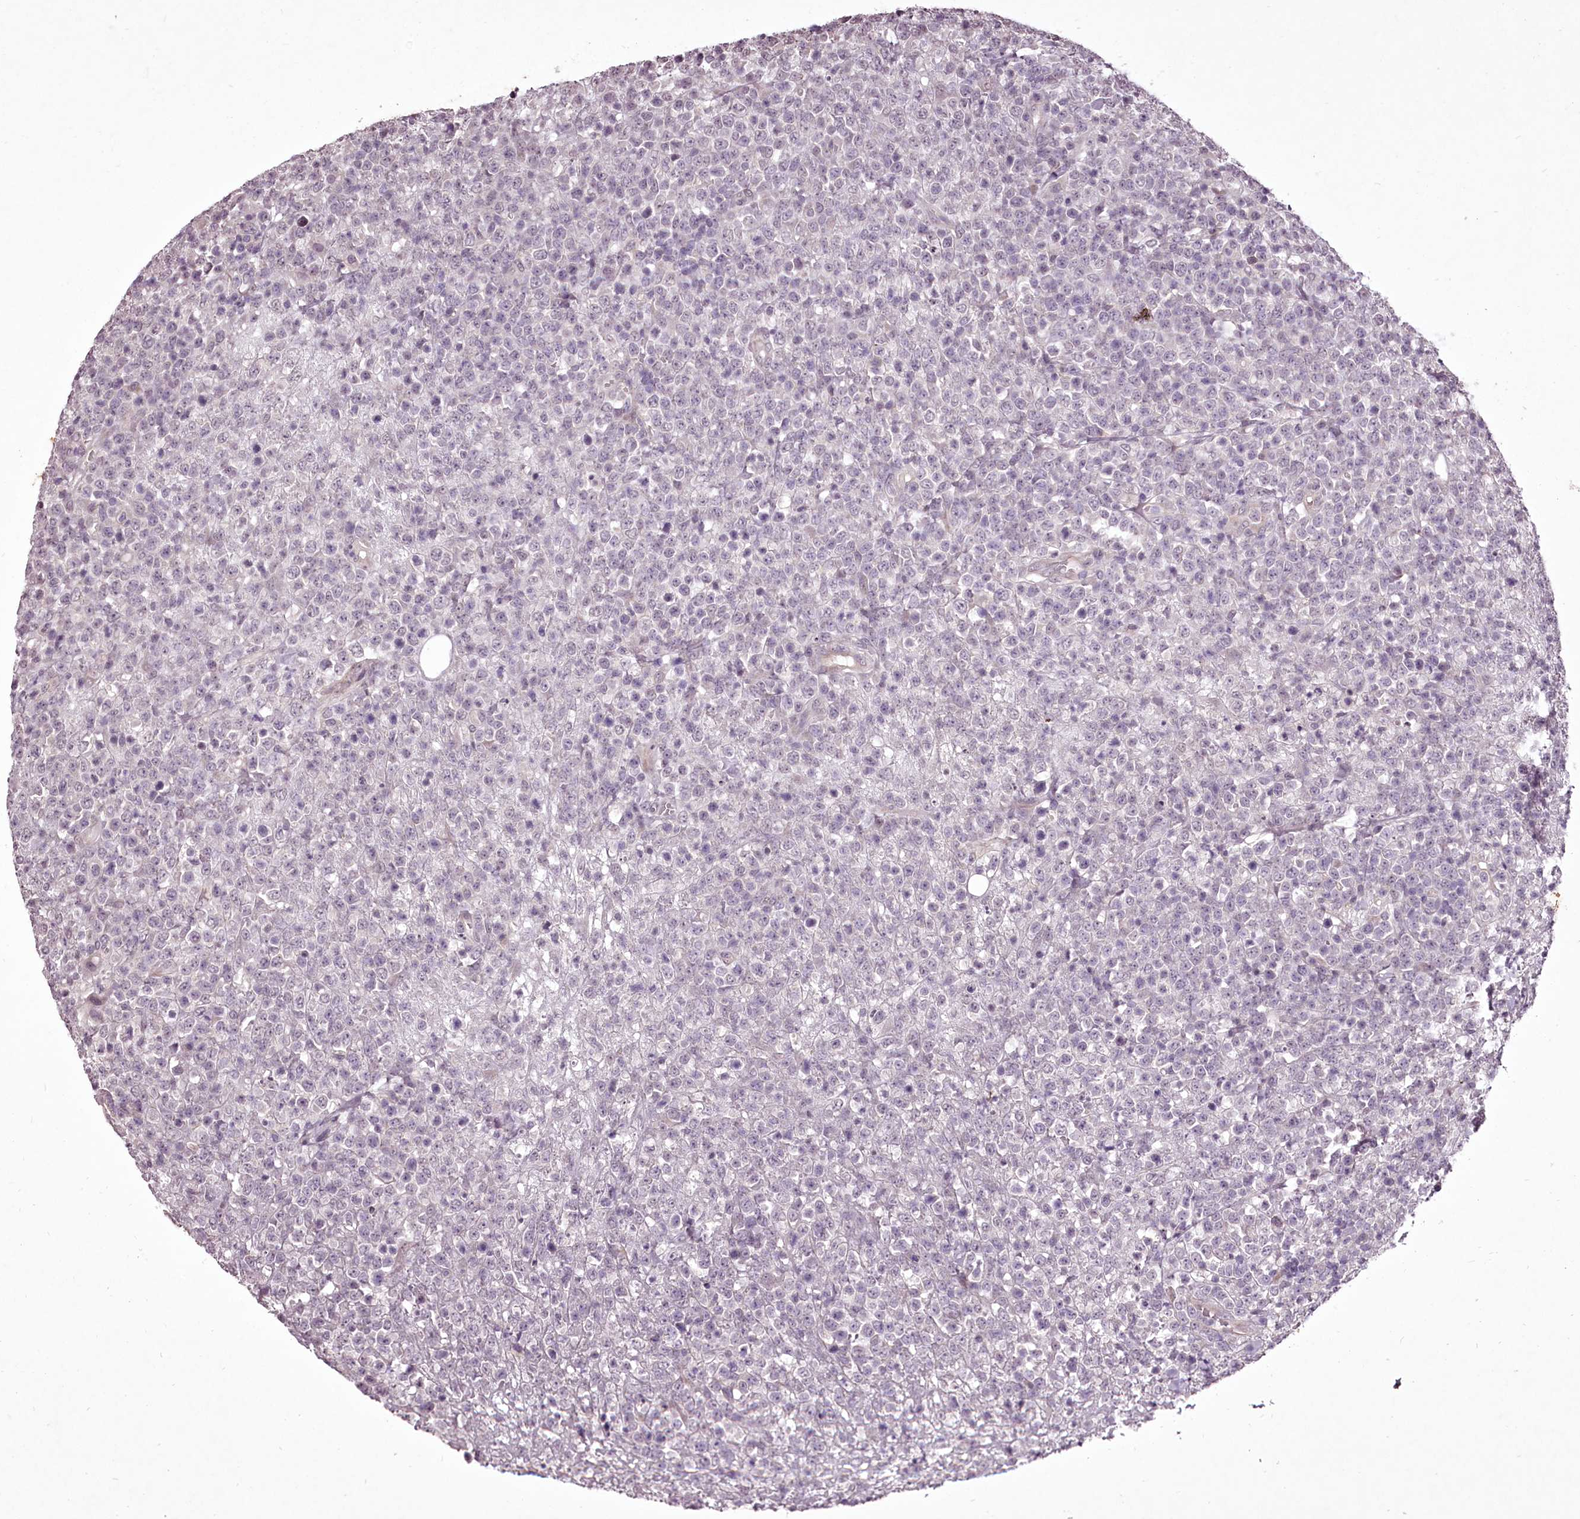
{"staining": {"intensity": "negative", "quantity": "none", "location": "none"}, "tissue": "lymphoma", "cell_type": "Tumor cells", "image_type": "cancer", "snomed": [{"axis": "morphology", "description": "Malignant lymphoma, non-Hodgkin's type, High grade"}, {"axis": "topography", "description": "Colon"}], "caption": "Lymphoma was stained to show a protein in brown. There is no significant positivity in tumor cells. (DAB (3,3'-diaminobenzidine) immunohistochemistry with hematoxylin counter stain).", "gene": "C1orf56", "patient": {"sex": "female", "age": 53}}